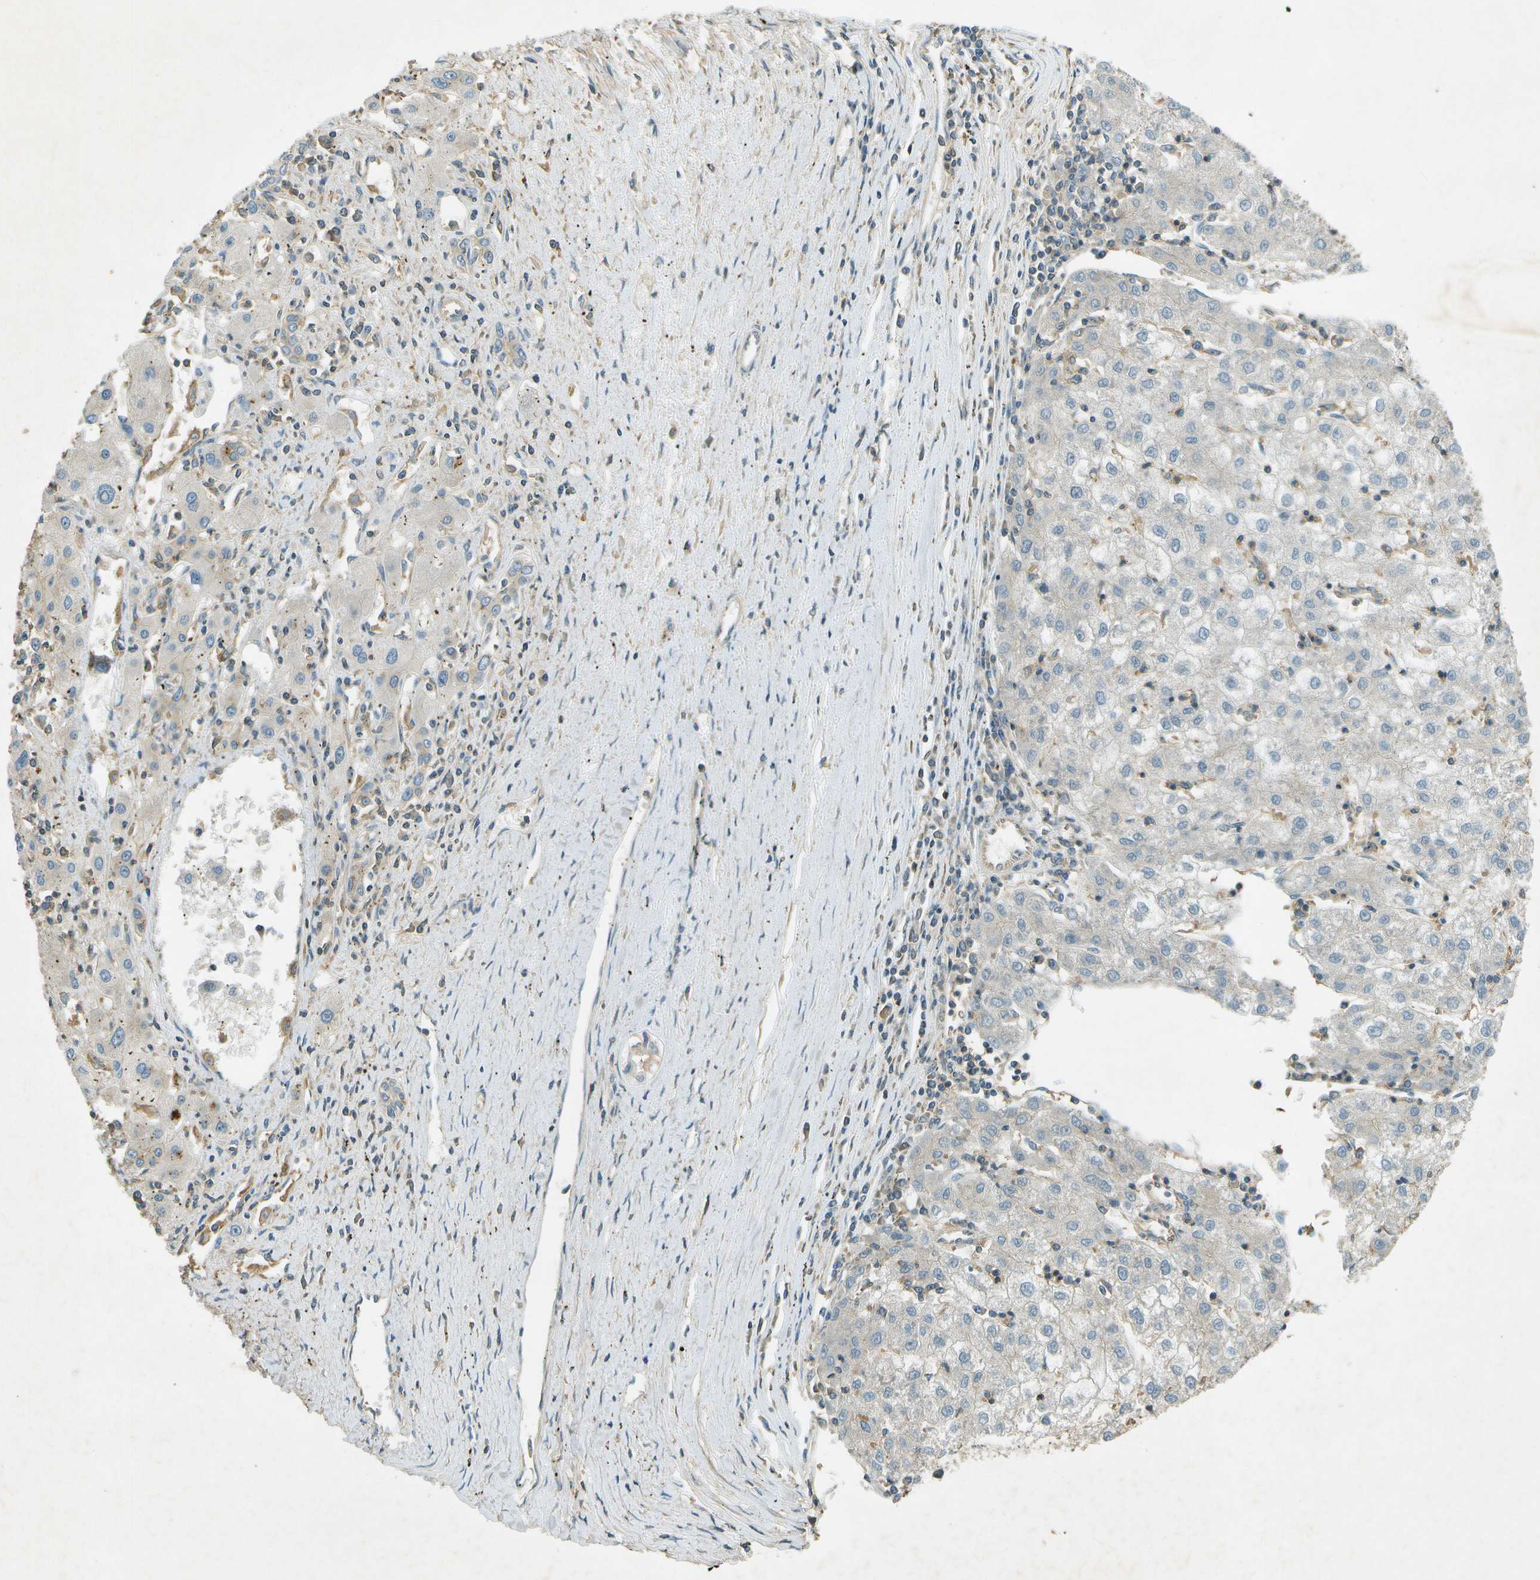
{"staining": {"intensity": "negative", "quantity": "none", "location": "none"}, "tissue": "liver cancer", "cell_type": "Tumor cells", "image_type": "cancer", "snomed": [{"axis": "morphology", "description": "Carcinoma, Hepatocellular, NOS"}, {"axis": "topography", "description": "Liver"}], "caption": "Protein analysis of hepatocellular carcinoma (liver) reveals no significant positivity in tumor cells.", "gene": "NUDT4", "patient": {"sex": "male", "age": 72}}